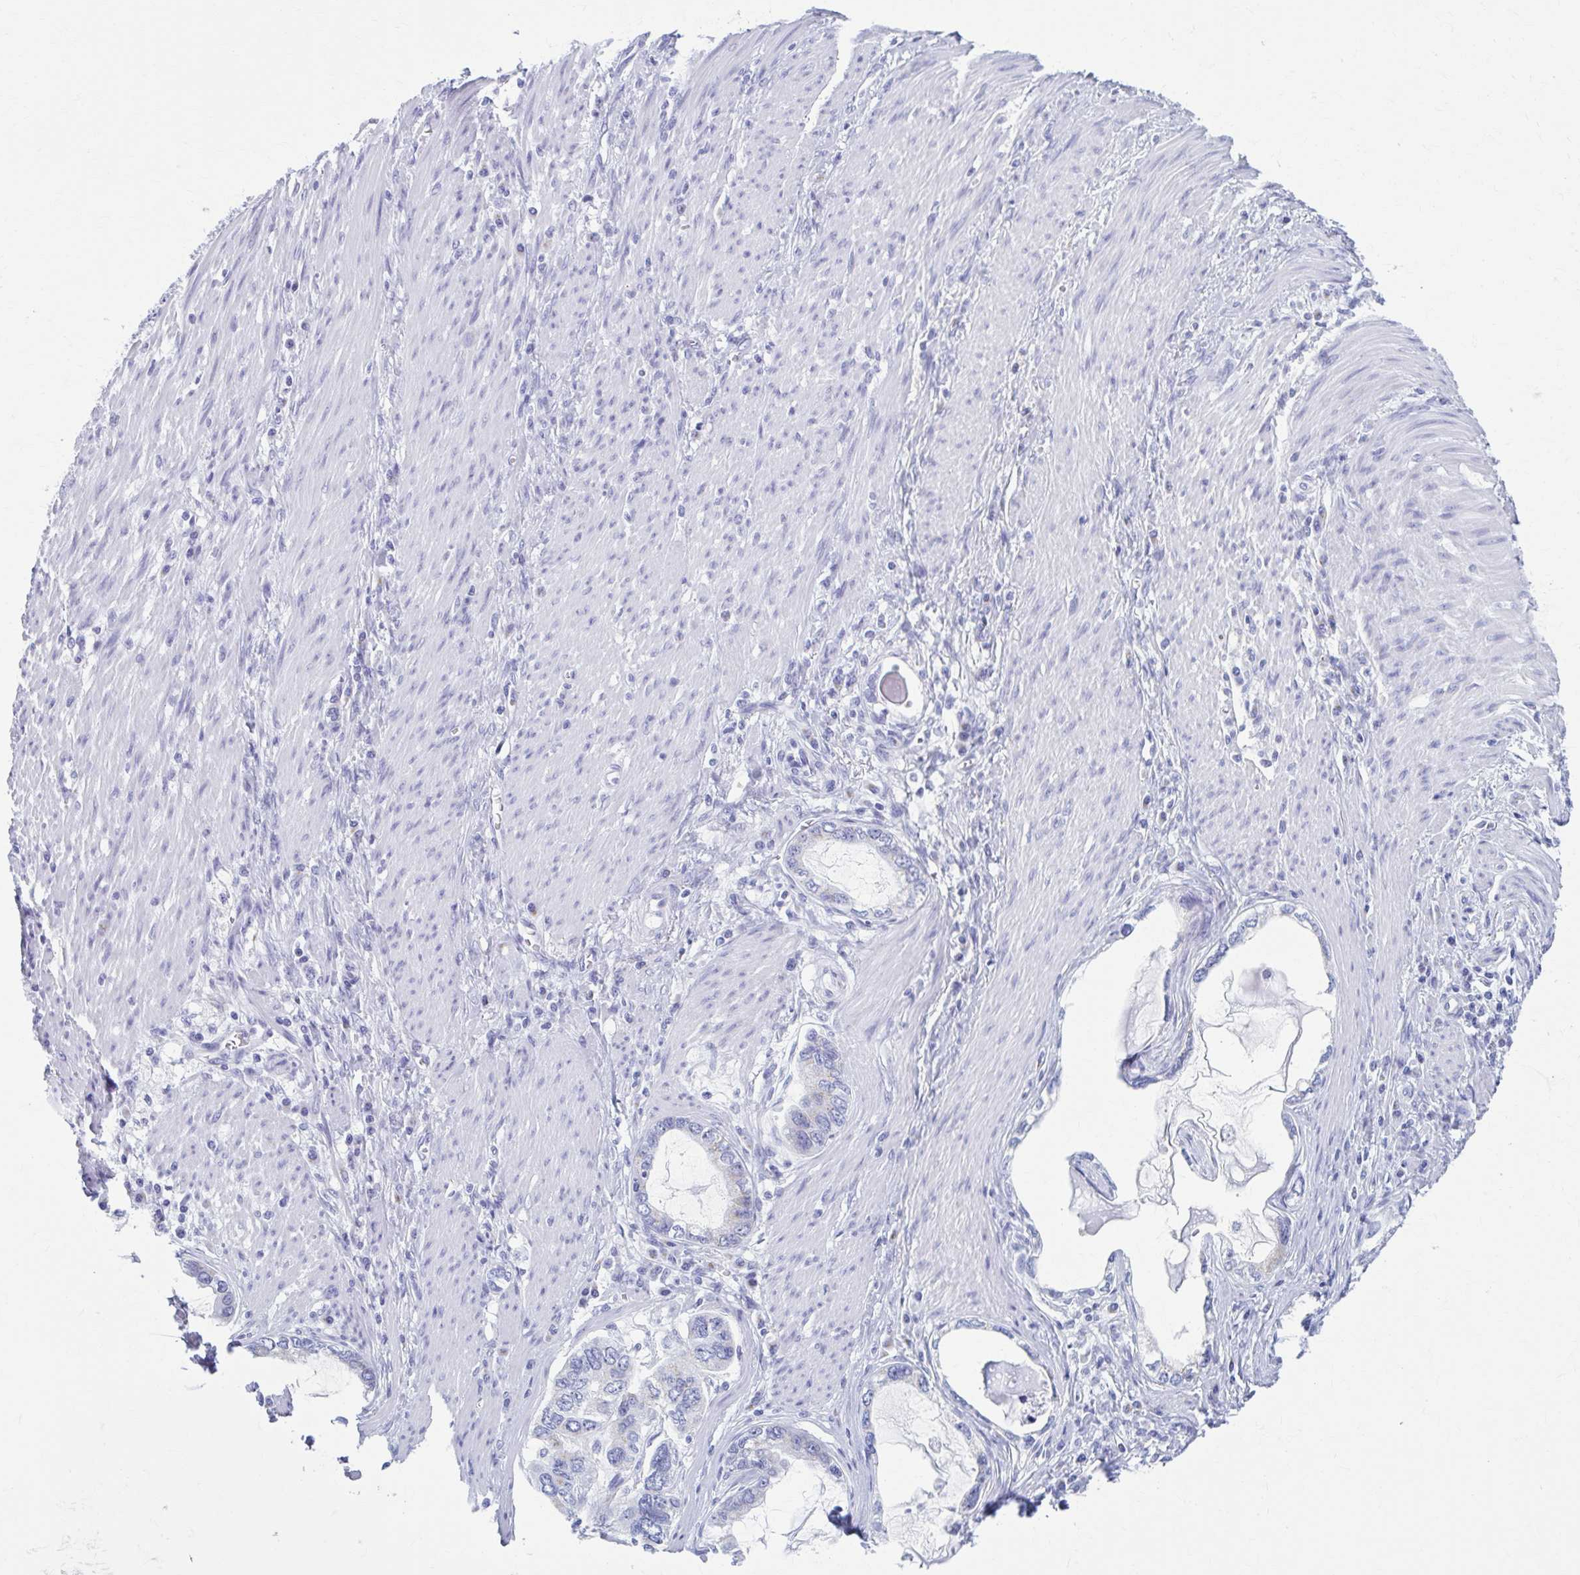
{"staining": {"intensity": "negative", "quantity": "none", "location": "none"}, "tissue": "stomach cancer", "cell_type": "Tumor cells", "image_type": "cancer", "snomed": [{"axis": "morphology", "description": "Adenocarcinoma, NOS"}, {"axis": "topography", "description": "Stomach, lower"}], "caption": "Immunohistochemistry (IHC) histopathology image of neoplastic tissue: human stomach cancer (adenocarcinoma) stained with DAB (3,3'-diaminobenzidine) exhibits no significant protein staining in tumor cells. The staining was performed using DAB to visualize the protein expression in brown, while the nuclei were stained in blue with hematoxylin (Magnification: 20x).", "gene": "KCNE2", "patient": {"sex": "female", "age": 93}}